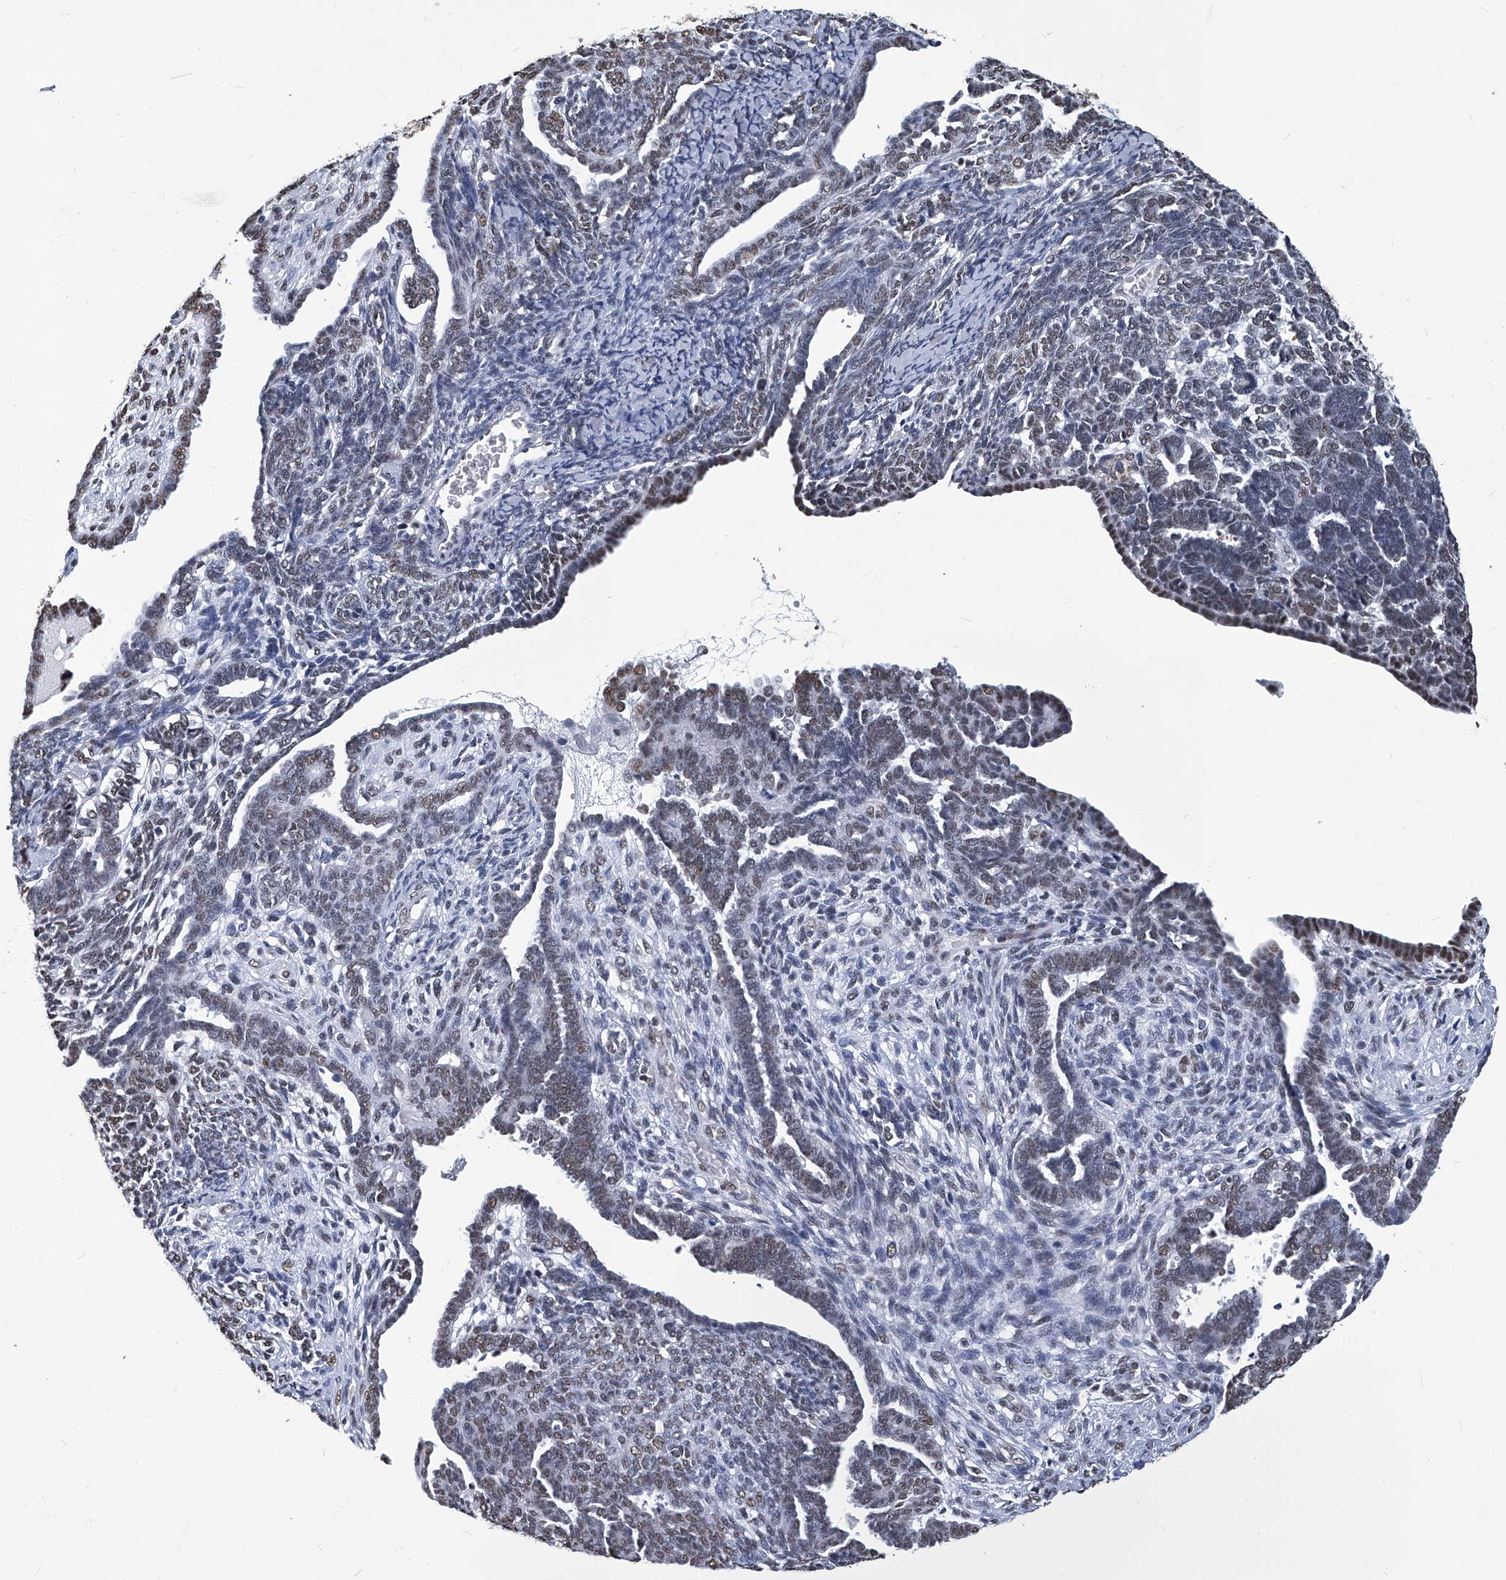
{"staining": {"intensity": "weak", "quantity": "25%-75%", "location": "nuclear"}, "tissue": "endometrial cancer", "cell_type": "Tumor cells", "image_type": "cancer", "snomed": [{"axis": "morphology", "description": "Neoplasm, malignant, NOS"}, {"axis": "topography", "description": "Endometrium"}], "caption": "The photomicrograph shows a brown stain indicating the presence of a protein in the nuclear of tumor cells in endometrial cancer (neoplasm (malignant)).", "gene": "HBP1", "patient": {"sex": "female", "age": 74}}